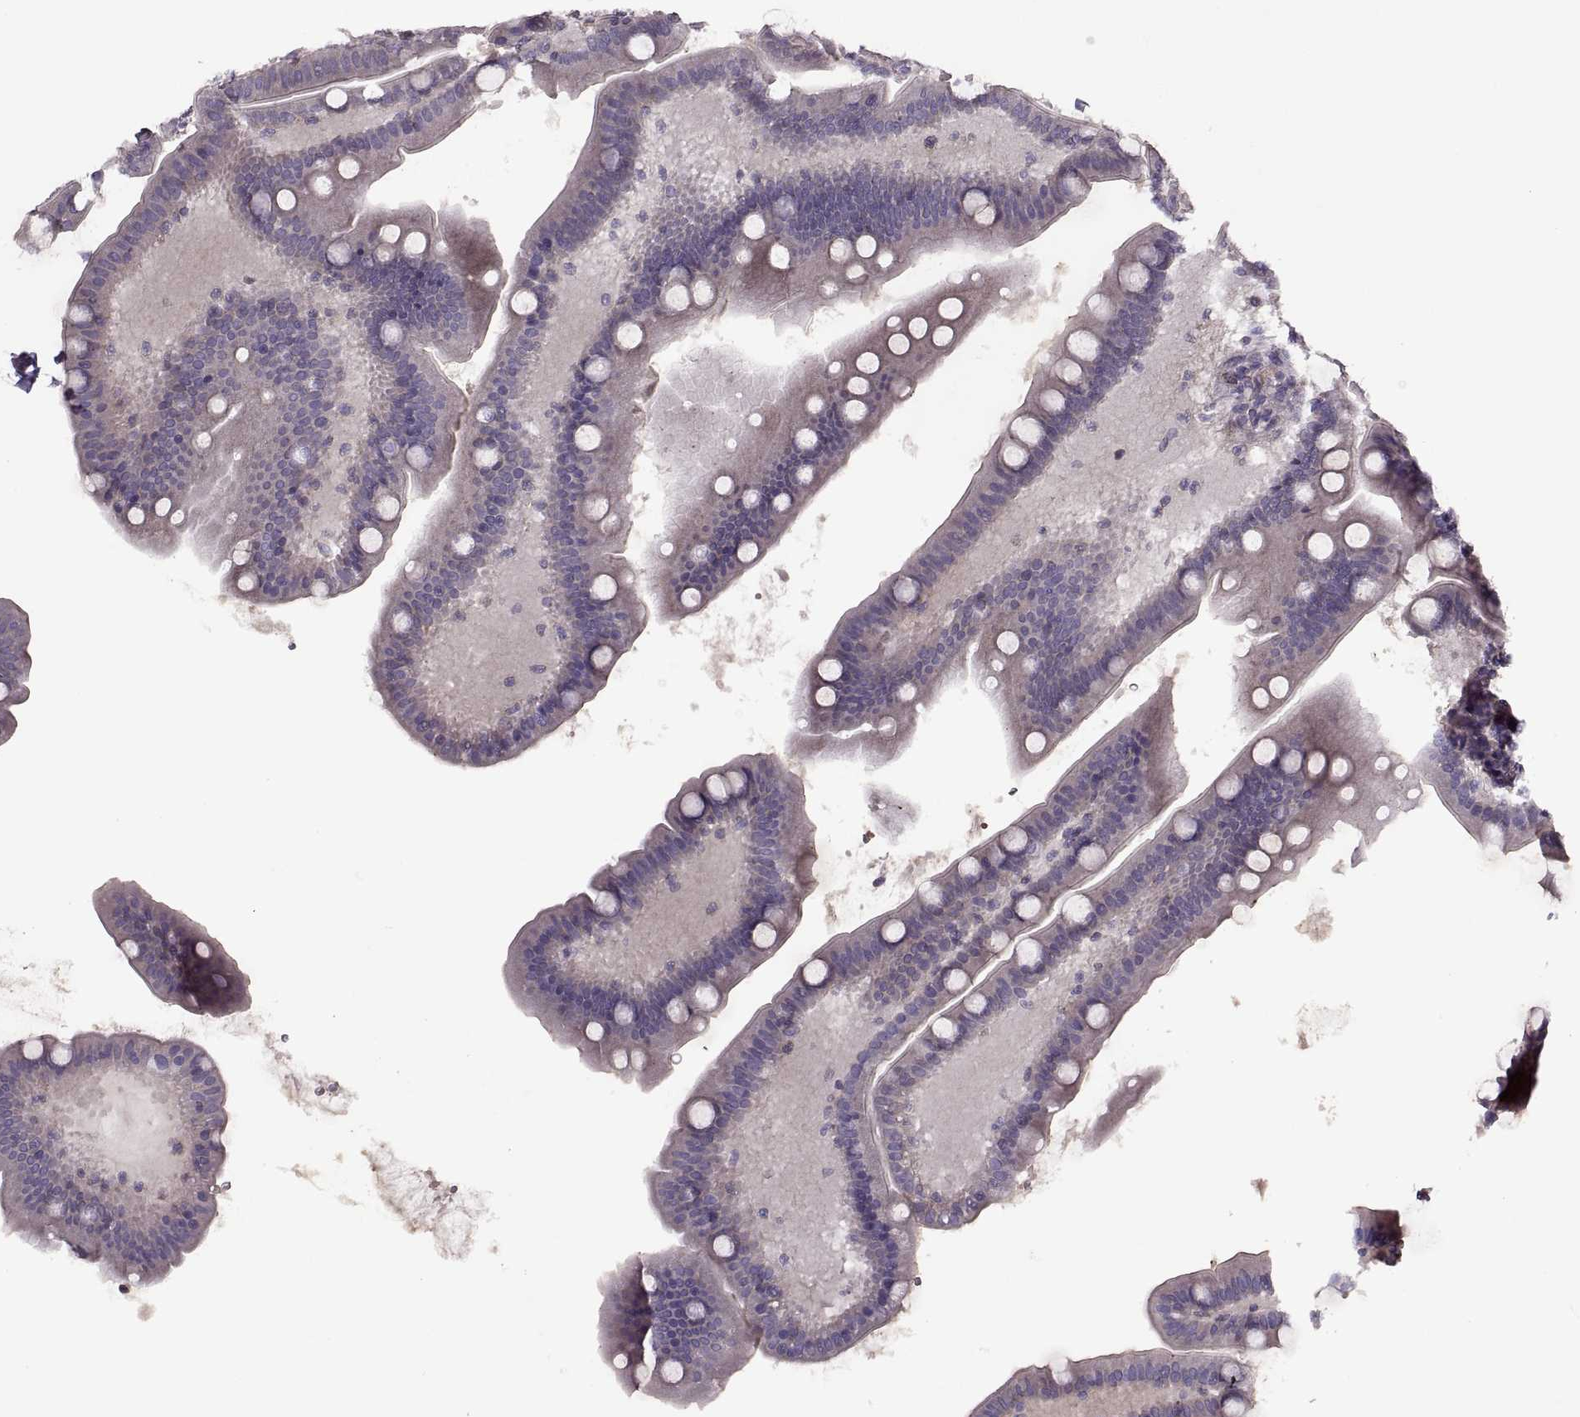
{"staining": {"intensity": "negative", "quantity": "none", "location": "none"}, "tissue": "small intestine", "cell_type": "Glandular cells", "image_type": "normal", "snomed": [{"axis": "morphology", "description": "Normal tissue, NOS"}, {"axis": "topography", "description": "Small intestine"}], "caption": "This is an immunohistochemistry micrograph of benign small intestine. There is no positivity in glandular cells.", "gene": "SLC2A14", "patient": {"sex": "male", "age": 66}}